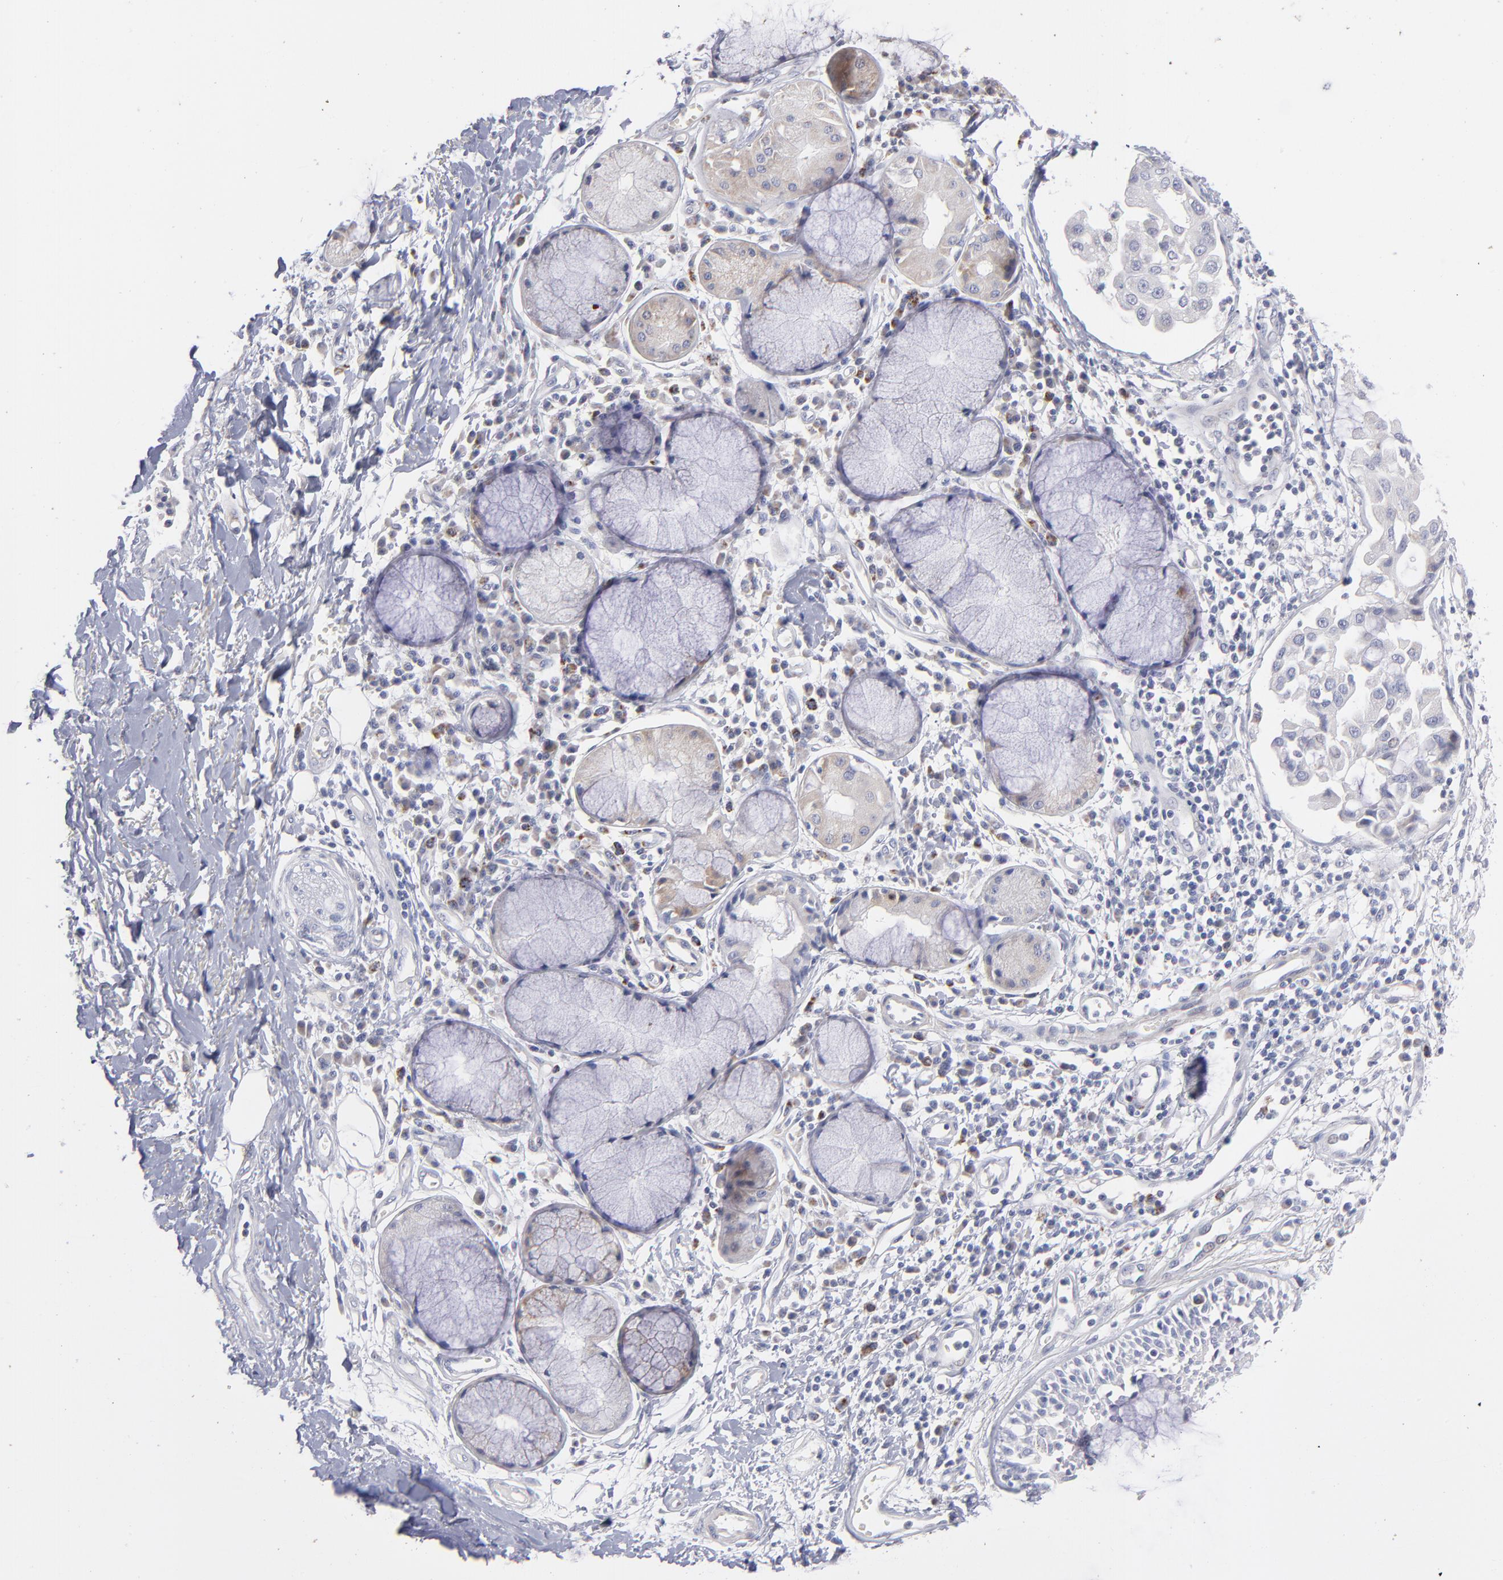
{"staining": {"intensity": "negative", "quantity": "none", "location": "none"}, "tissue": "adipose tissue", "cell_type": "Adipocytes", "image_type": "normal", "snomed": [{"axis": "morphology", "description": "Normal tissue, NOS"}, {"axis": "morphology", "description": "Adenocarcinoma, NOS"}, {"axis": "topography", "description": "Cartilage tissue"}, {"axis": "topography", "description": "Bronchus"}, {"axis": "topography", "description": "Lung"}], "caption": "A histopathology image of adipose tissue stained for a protein exhibits no brown staining in adipocytes. (DAB (3,3'-diaminobenzidine) immunohistochemistry (IHC) with hematoxylin counter stain).", "gene": "MTHFD2", "patient": {"sex": "female", "age": 67}}